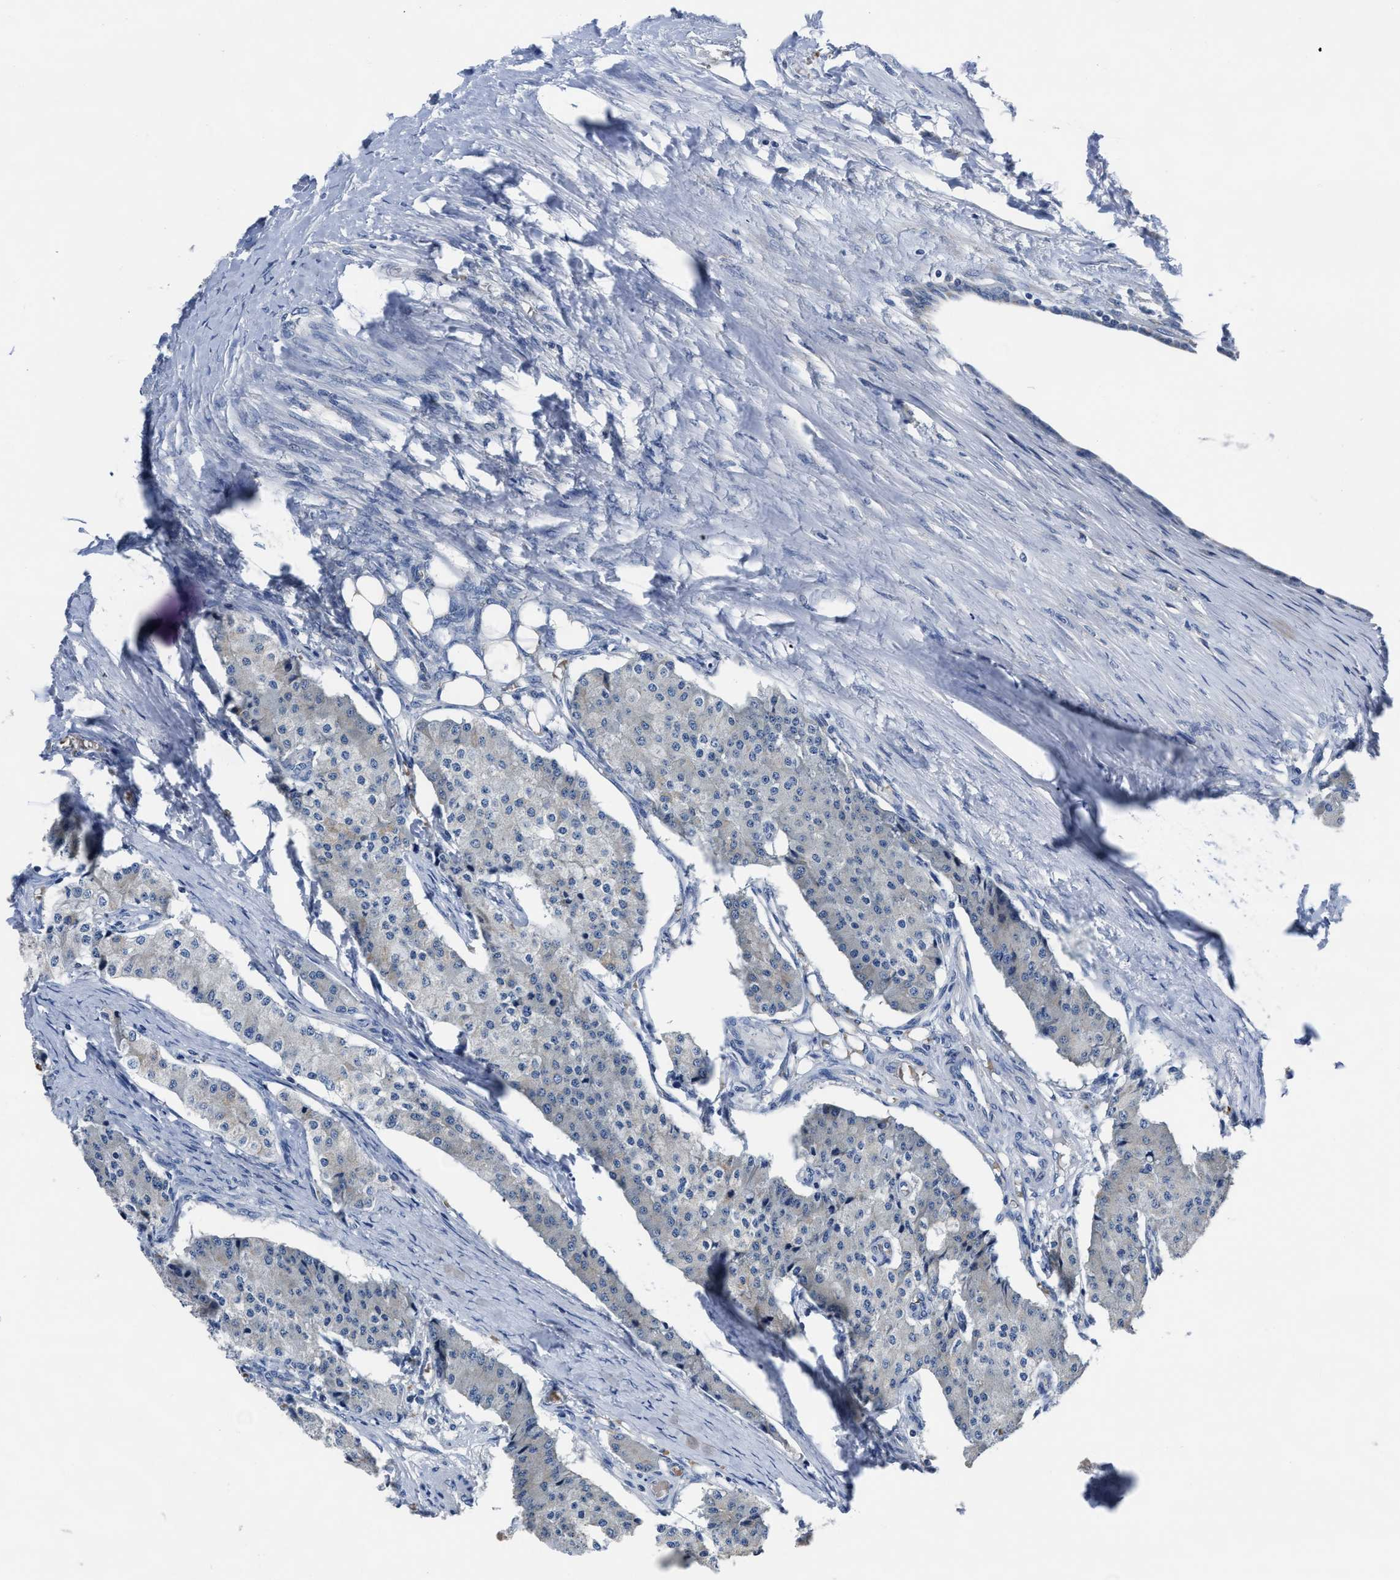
{"staining": {"intensity": "negative", "quantity": "none", "location": "none"}, "tissue": "carcinoid", "cell_type": "Tumor cells", "image_type": "cancer", "snomed": [{"axis": "morphology", "description": "Carcinoid, malignant, NOS"}, {"axis": "topography", "description": "Colon"}], "caption": "A high-resolution micrograph shows IHC staining of malignant carcinoid, which demonstrates no significant positivity in tumor cells.", "gene": "GHITM", "patient": {"sex": "female", "age": 52}}